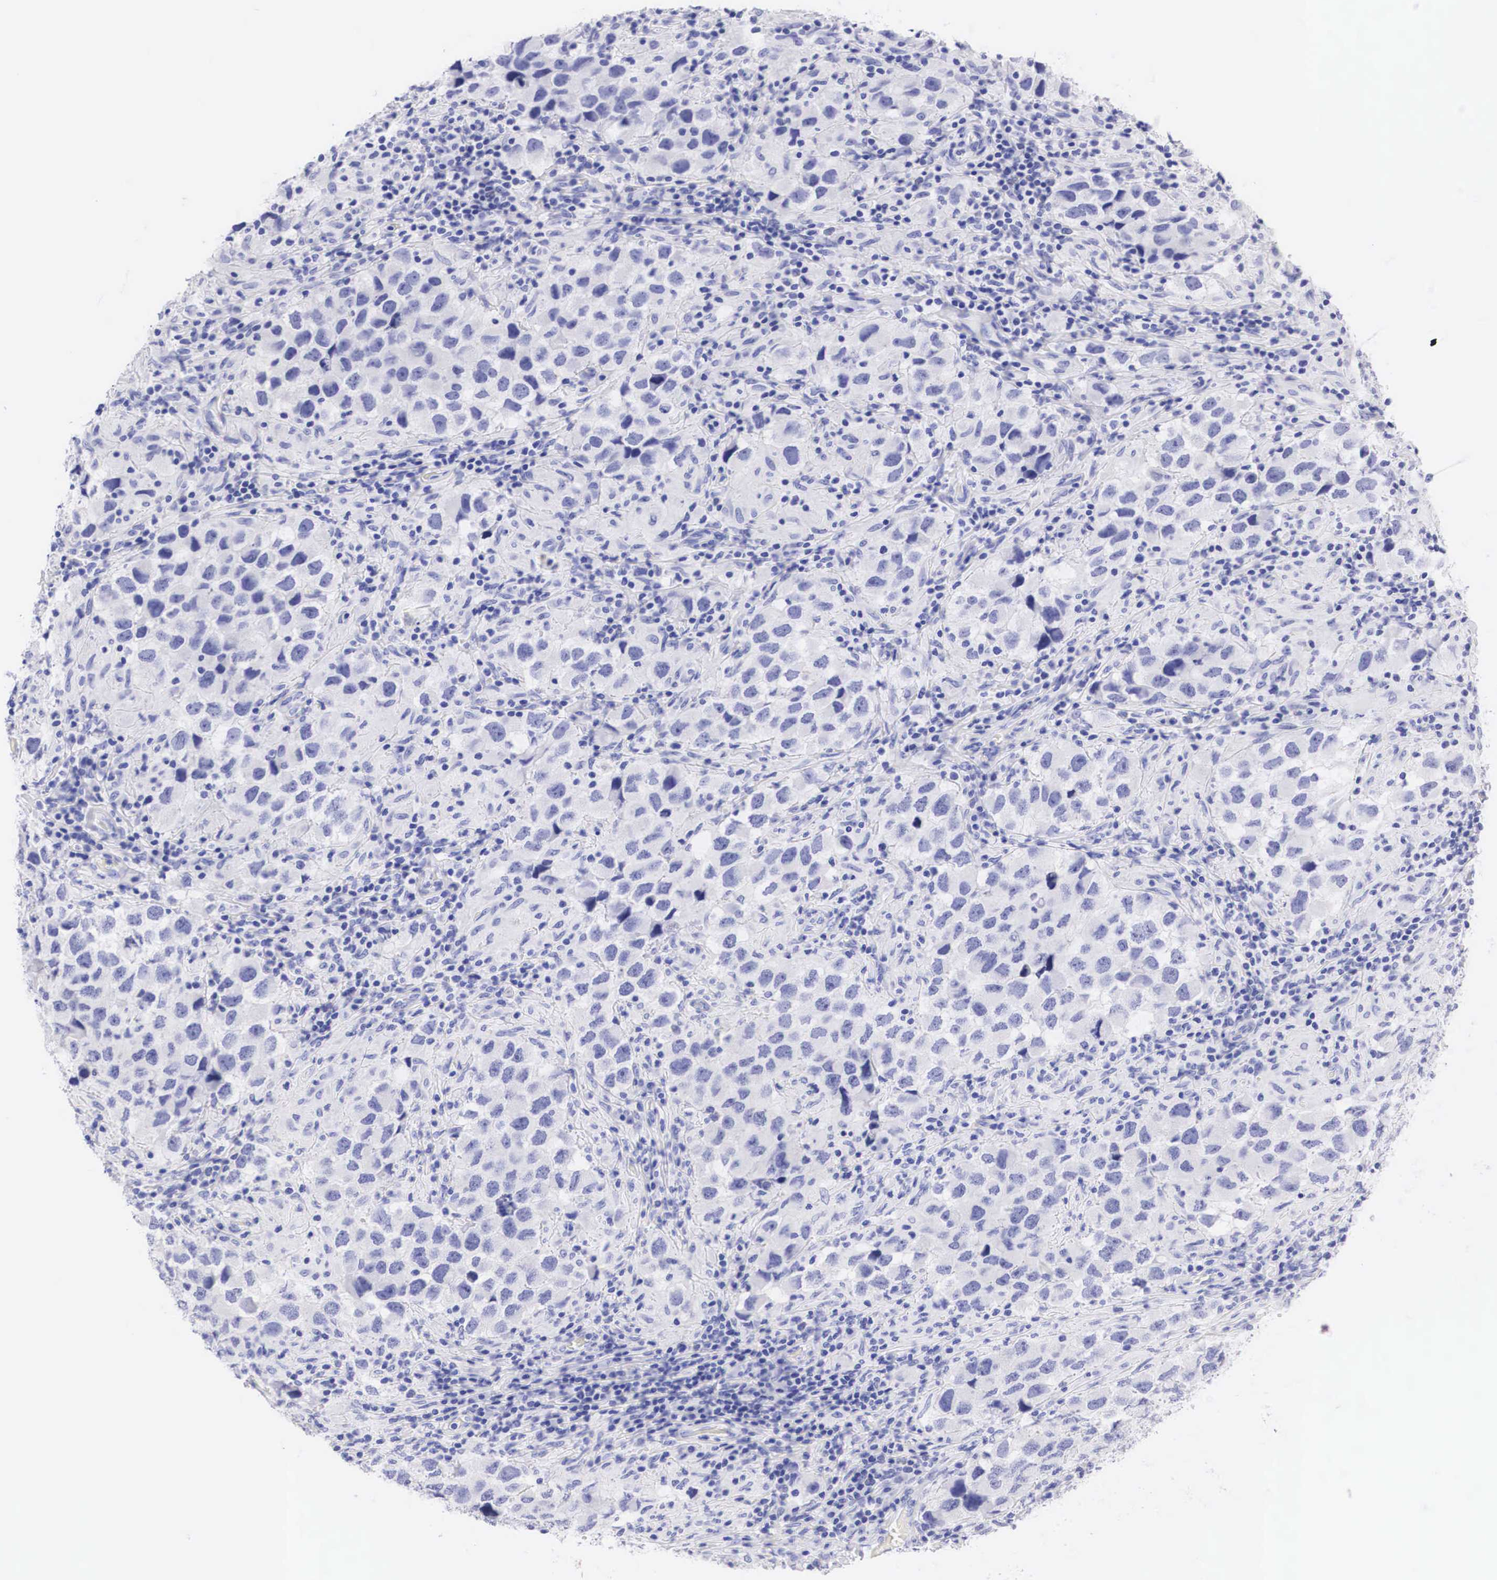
{"staining": {"intensity": "negative", "quantity": "none", "location": "none"}, "tissue": "testis cancer", "cell_type": "Tumor cells", "image_type": "cancer", "snomed": [{"axis": "morphology", "description": "Carcinoma, Embryonal, NOS"}, {"axis": "topography", "description": "Testis"}], "caption": "The immunohistochemistry photomicrograph has no significant positivity in tumor cells of testis cancer (embryonal carcinoma) tissue.", "gene": "TYR", "patient": {"sex": "male", "age": 21}}